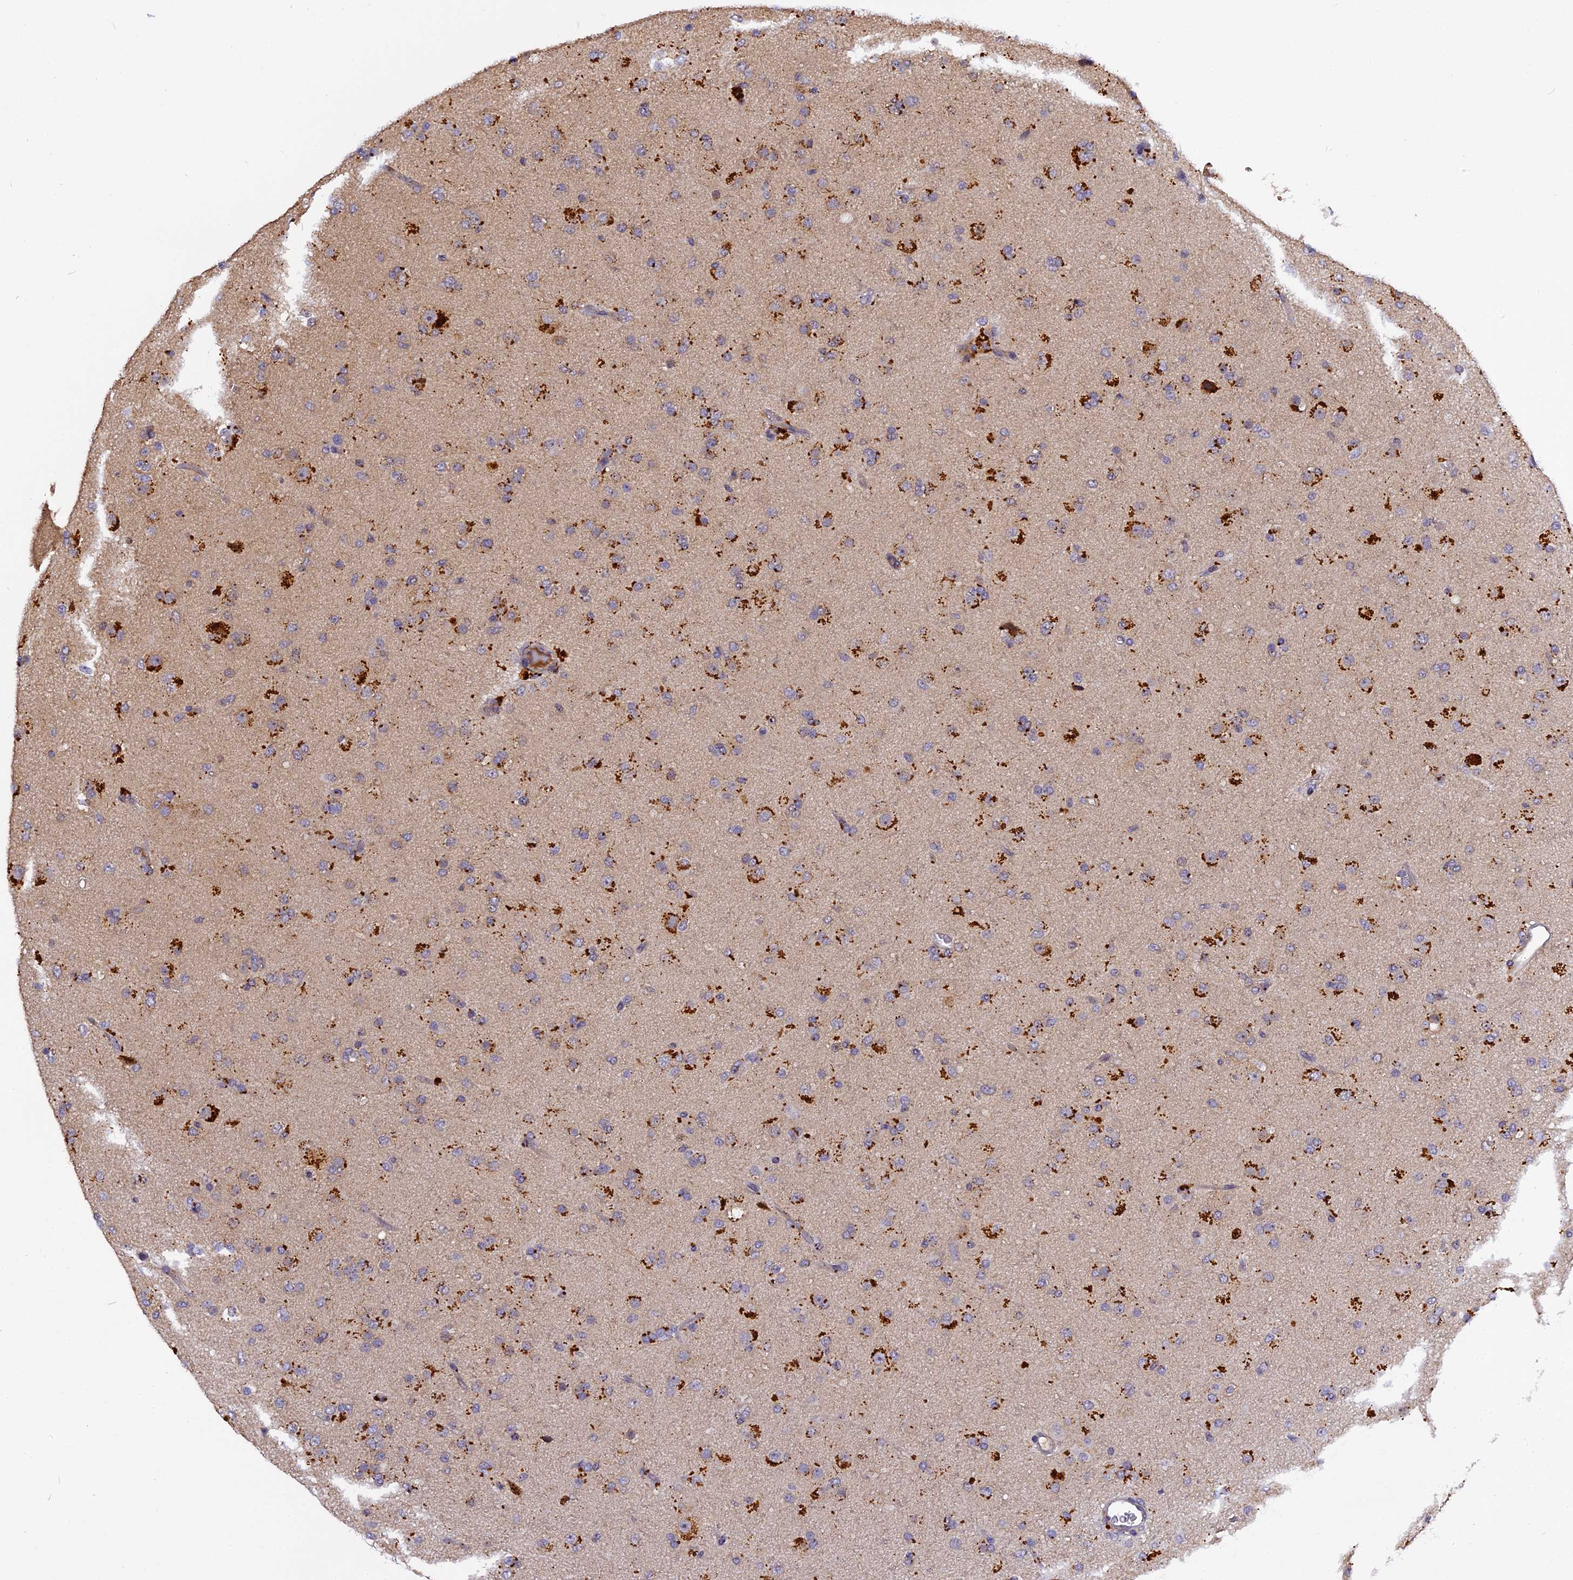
{"staining": {"intensity": "strong", "quantity": "25%-75%", "location": "cytoplasmic/membranous"}, "tissue": "glioma", "cell_type": "Tumor cells", "image_type": "cancer", "snomed": [{"axis": "morphology", "description": "Glioma, malignant, Low grade"}, {"axis": "topography", "description": "Brain"}], "caption": "This image displays IHC staining of glioma, with high strong cytoplasmic/membranous staining in approximately 25%-75% of tumor cells.", "gene": "FNIP2", "patient": {"sex": "male", "age": 65}}